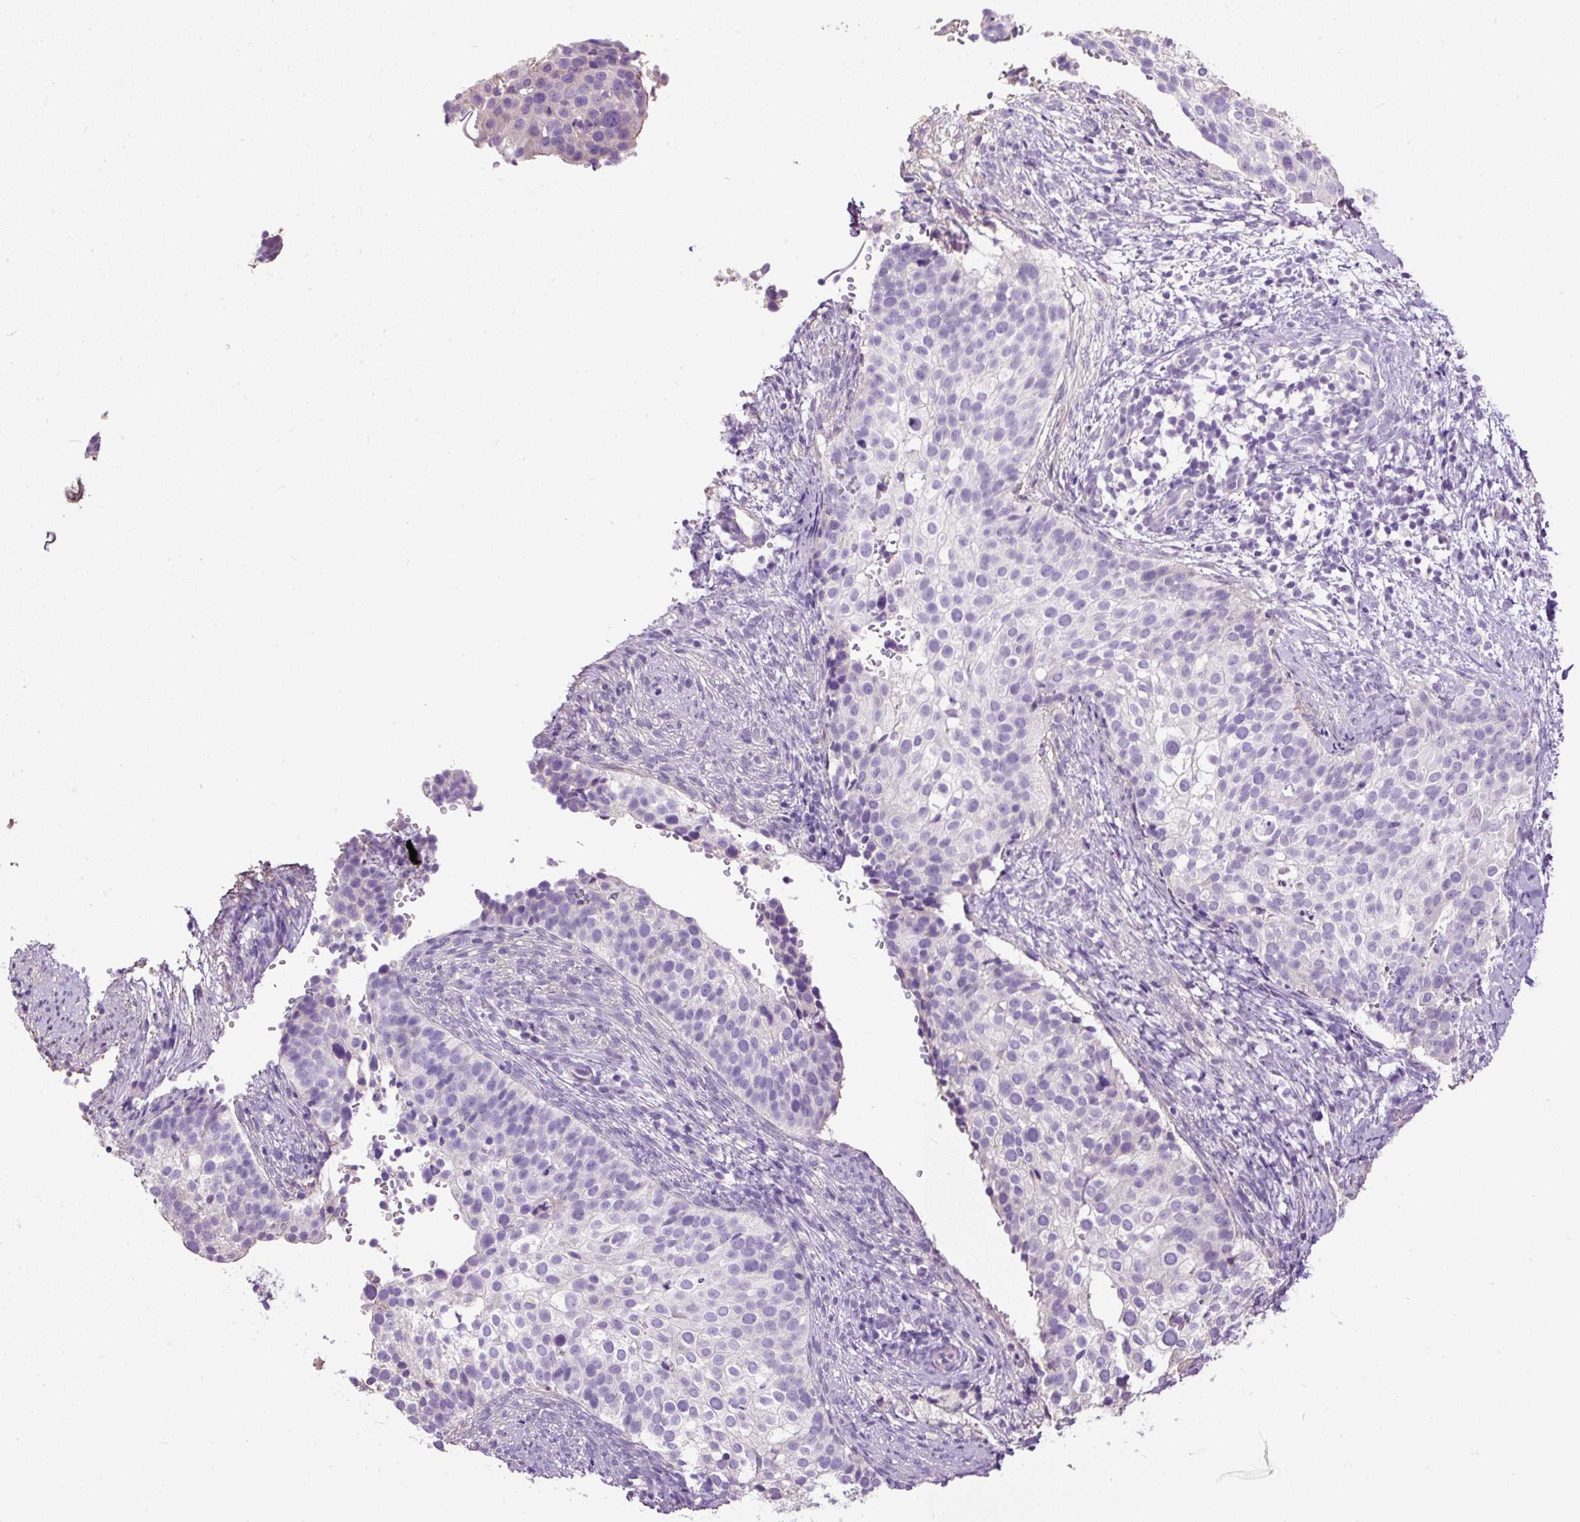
{"staining": {"intensity": "negative", "quantity": "none", "location": "none"}, "tissue": "cervical cancer", "cell_type": "Tumor cells", "image_type": "cancer", "snomed": [{"axis": "morphology", "description": "Squamous cell carcinoma, NOS"}, {"axis": "topography", "description": "Cervix"}], "caption": "This is a histopathology image of immunohistochemistry (IHC) staining of squamous cell carcinoma (cervical), which shows no positivity in tumor cells. The staining is performed using DAB (3,3'-diaminobenzidine) brown chromogen with nuclei counter-stained in using hematoxylin.", "gene": "PDIA2", "patient": {"sex": "female", "age": 44}}